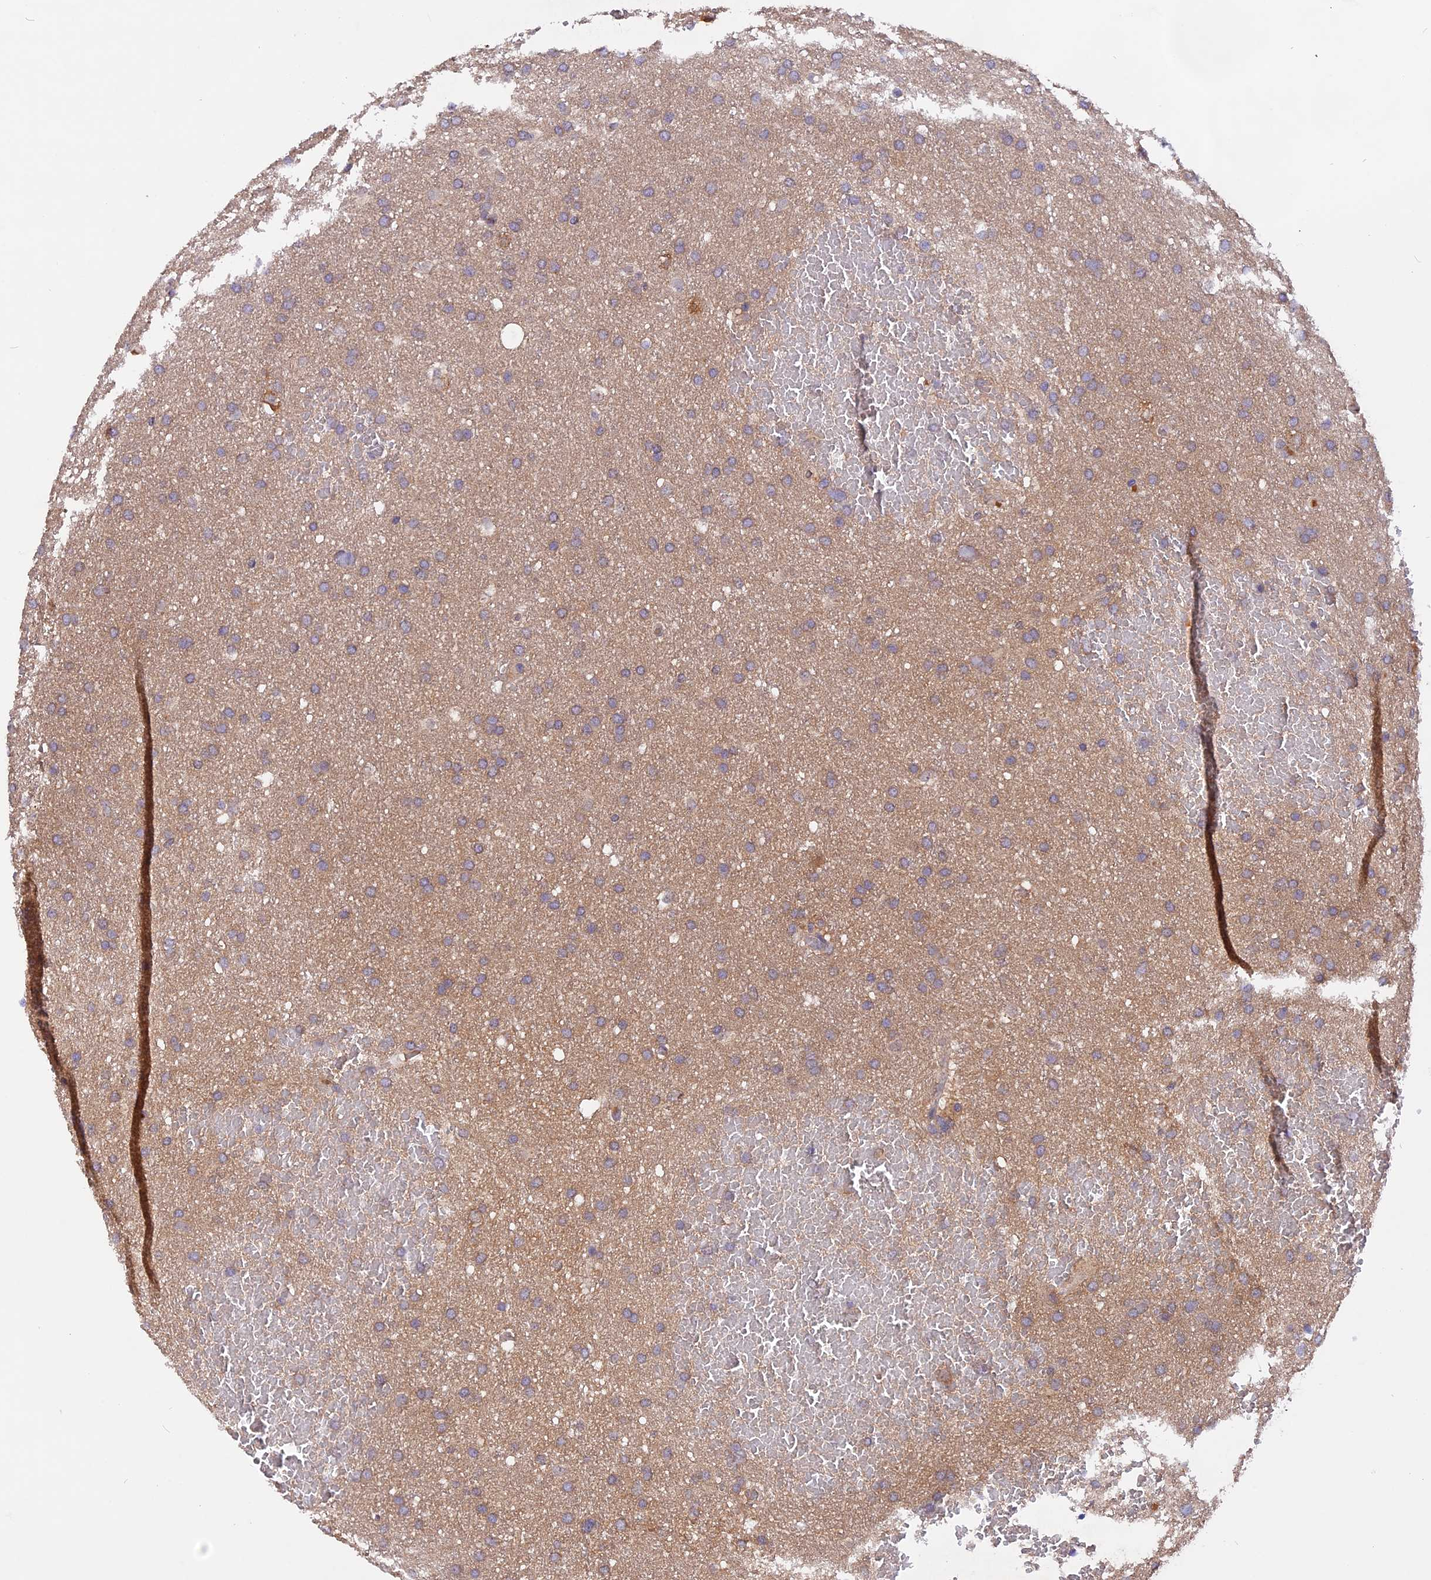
{"staining": {"intensity": "weak", "quantity": ">75%", "location": "cytoplasmic/membranous"}, "tissue": "glioma", "cell_type": "Tumor cells", "image_type": "cancer", "snomed": [{"axis": "morphology", "description": "Glioma, malignant, High grade"}, {"axis": "topography", "description": "Cerebral cortex"}], "caption": "A low amount of weak cytoplasmic/membranous positivity is present in approximately >75% of tumor cells in glioma tissue.", "gene": "MARK4", "patient": {"sex": "female", "age": 36}}